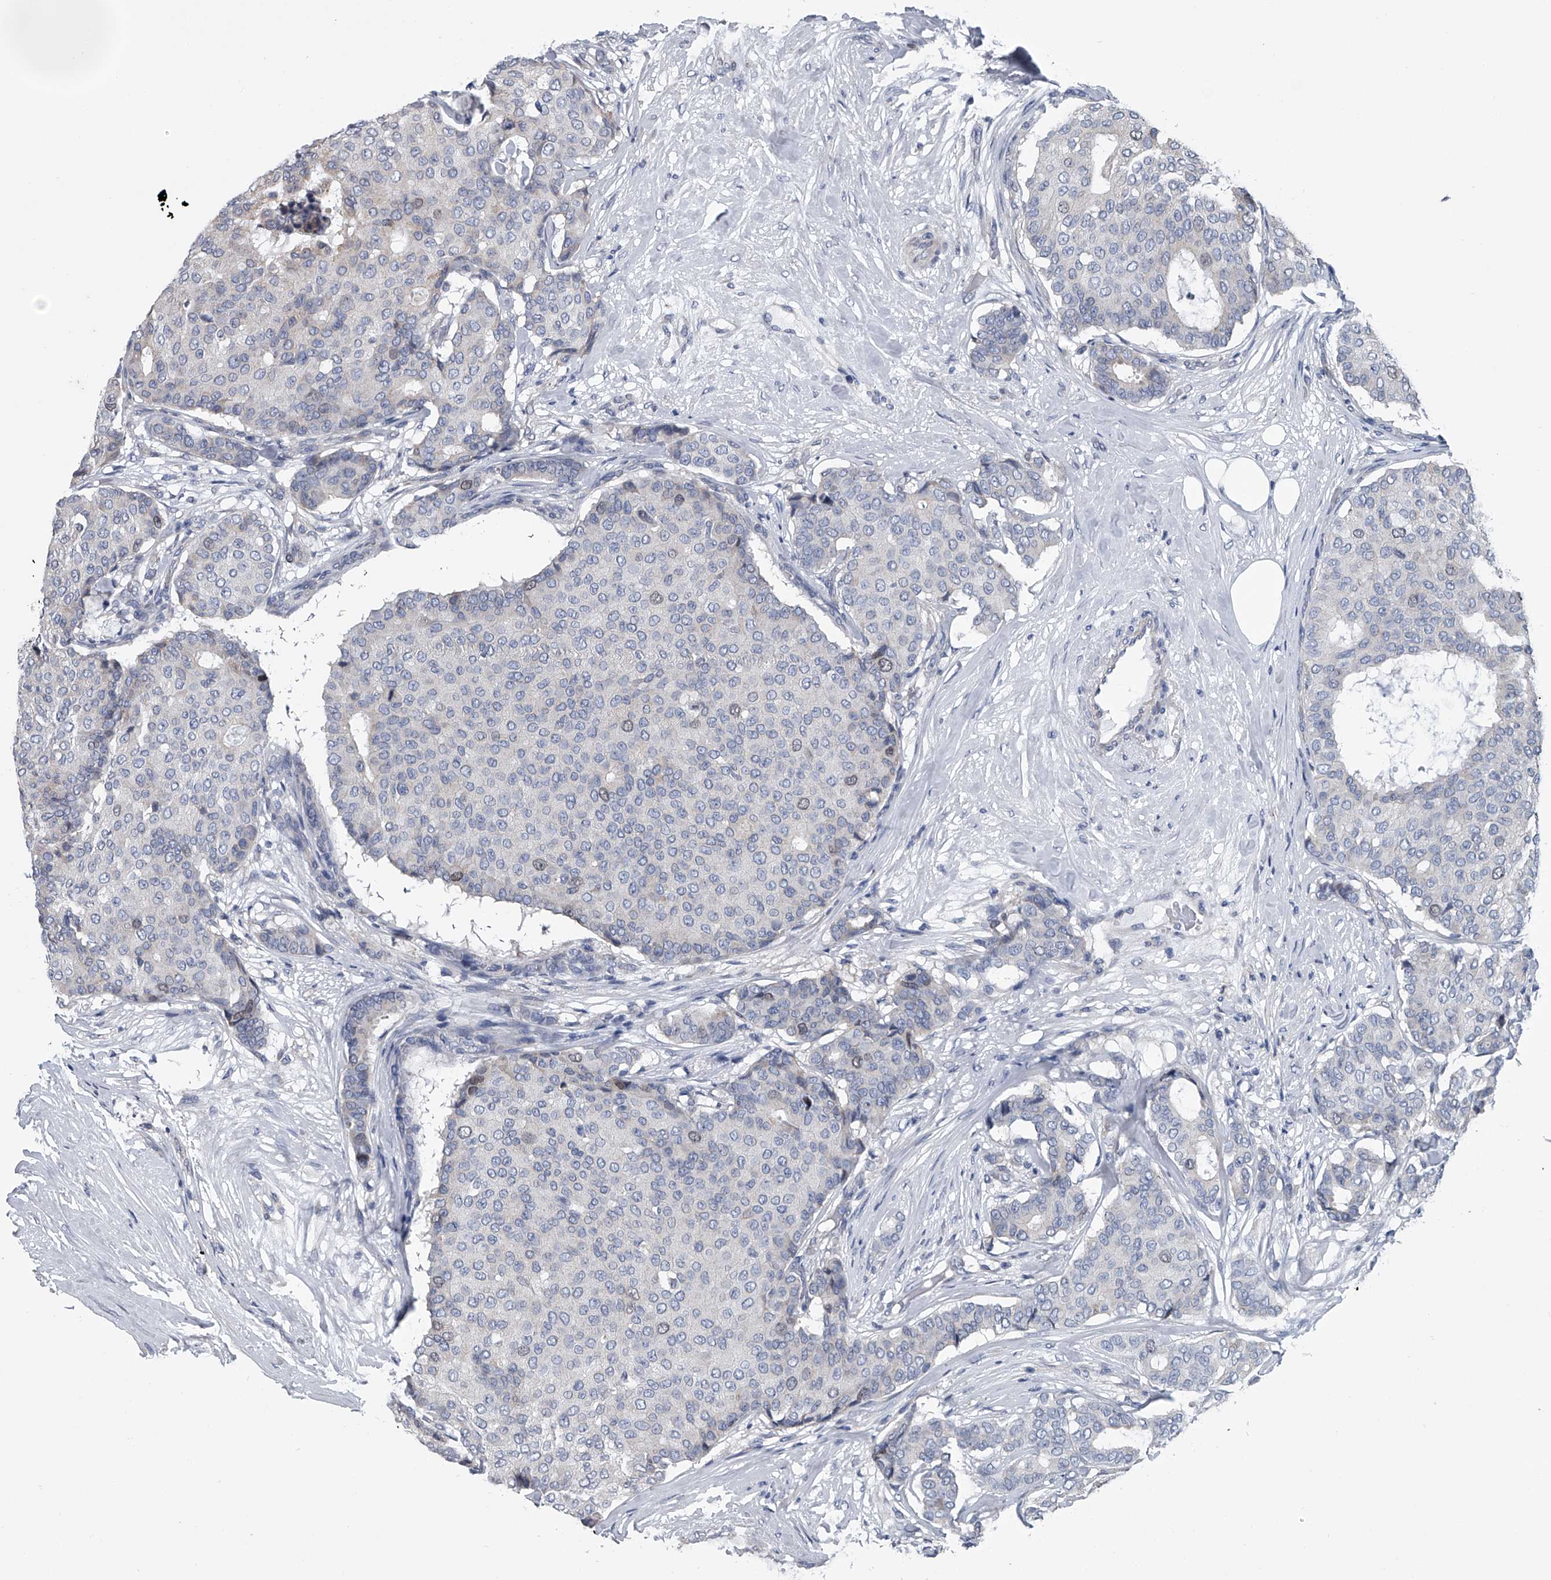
{"staining": {"intensity": "negative", "quantity": "none", "location": "none"}, "tissue": "breast cancer", "cell_type": "Tumor cells", "image_type": "cancer", "snomed": [{"axis": "morphology", "description": "Duct carcinoma"}, {"axis": "topography", "description": "Breast"}], "caption": "This is a image of immunohistochemistry (IHC) staining of intraductal carcinoma (breast), which shows no positivity in tumor cells.", "gene": "ABCG1", "patient": {"sex": "female", "age": 75}}